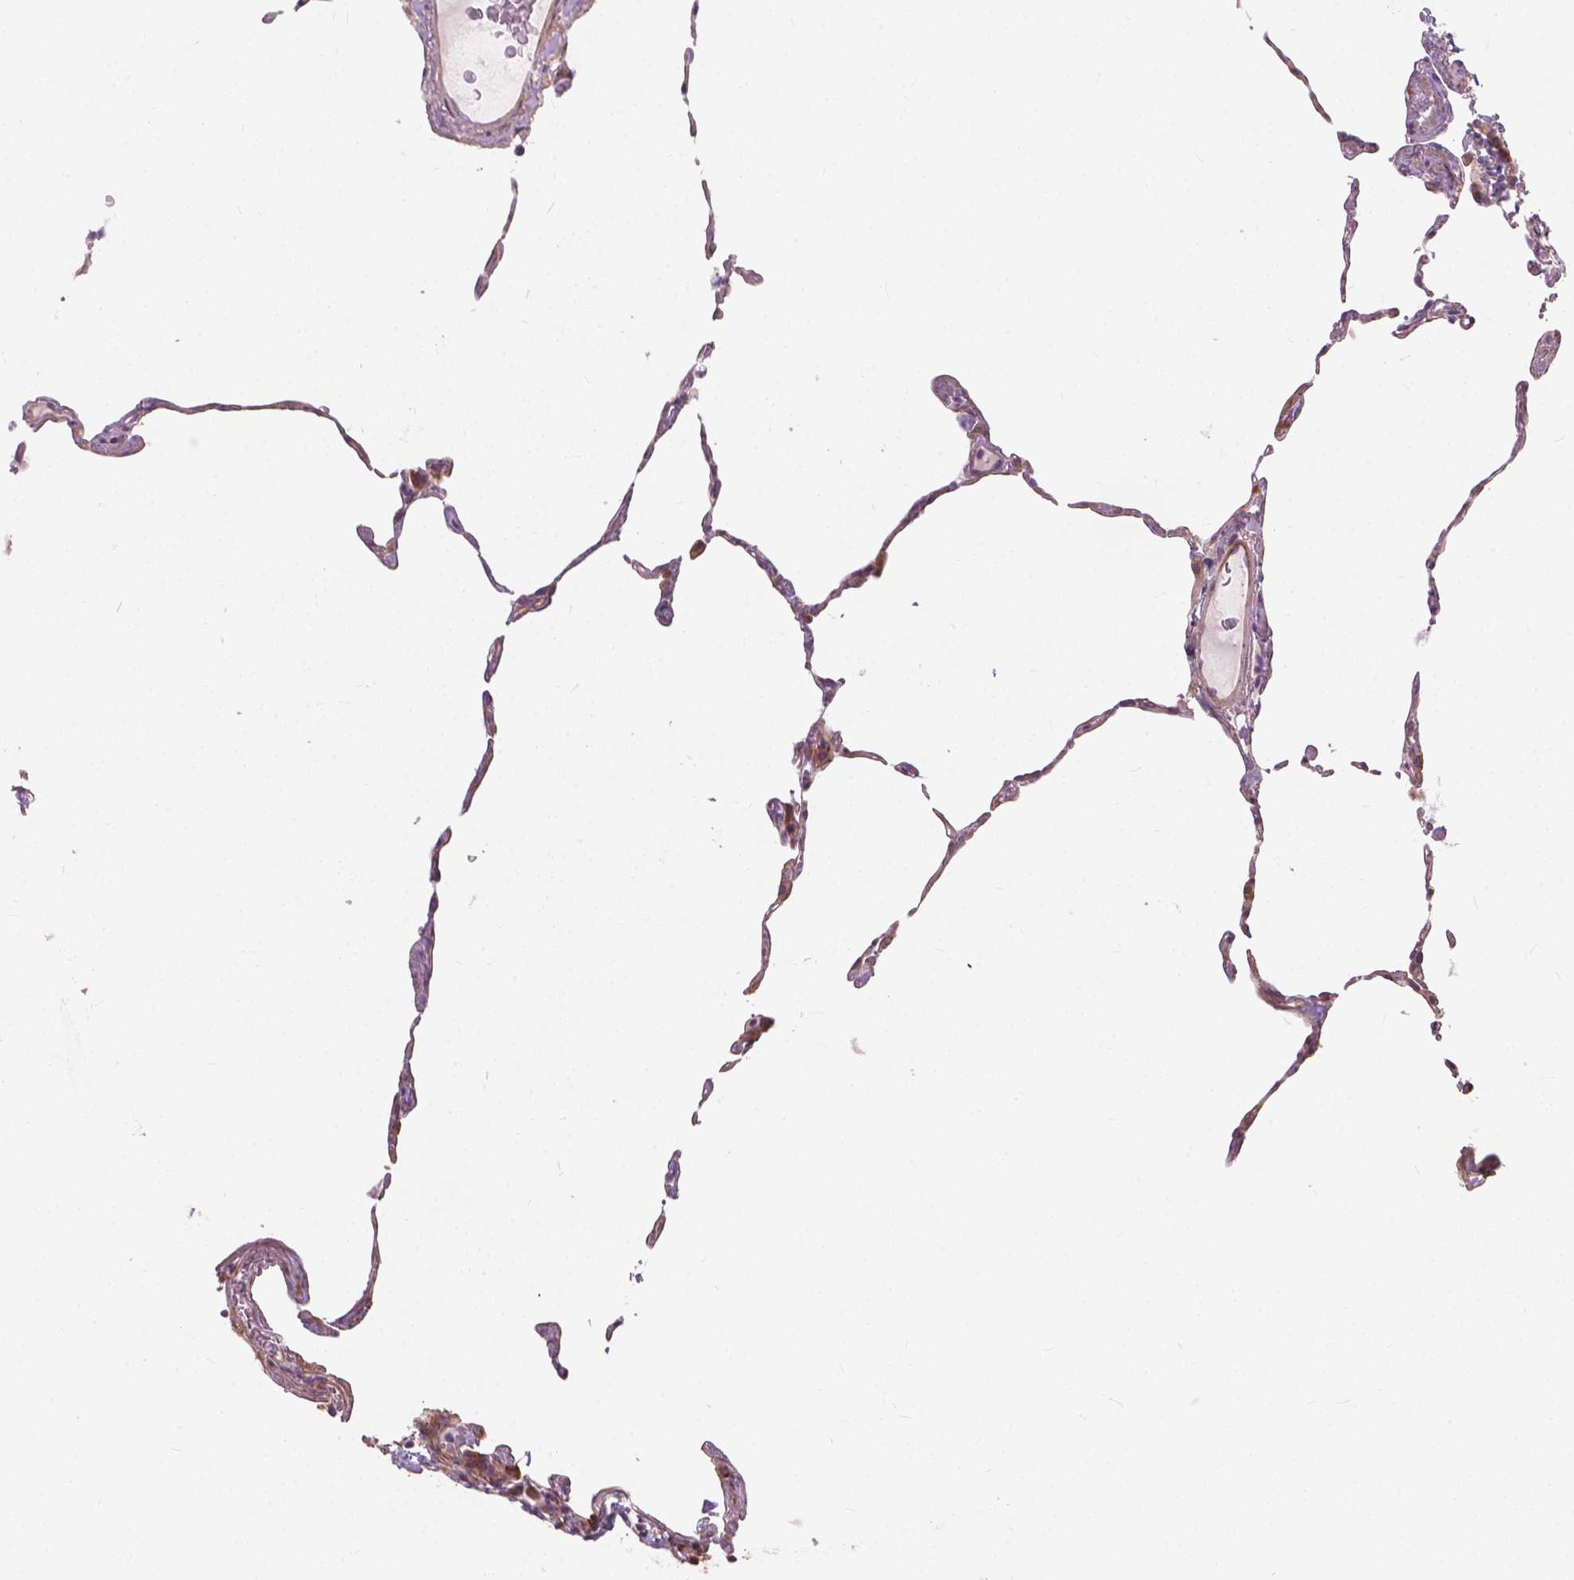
{"staining": {"intensity": "moderate", "quantity": "<25%", "location": "cytoplasmic/membranous"}, "tissue": "lung", "cell_type": "Alveolar cells", "image_type": "normal", "snomed": [{"axis": "morphology", "description": "Normal tissue, NOS"}, {"axis": "topography", "description": "Lung"}], "caption": "Immunohistochemistry (IHC) staining of unremarkable lung, which shows low levels of moderate cytoplasmic/membranous staining in about <25% of alveolar cells indicating moderate cytoplasmic/membranous protein positivity. The staining was performed using DAB (brown) for protein detection and nuclei were counterstained in hematoxylin (blue).", "gene": "MORN1", "patient": {"sex": "female", "age": 57}}